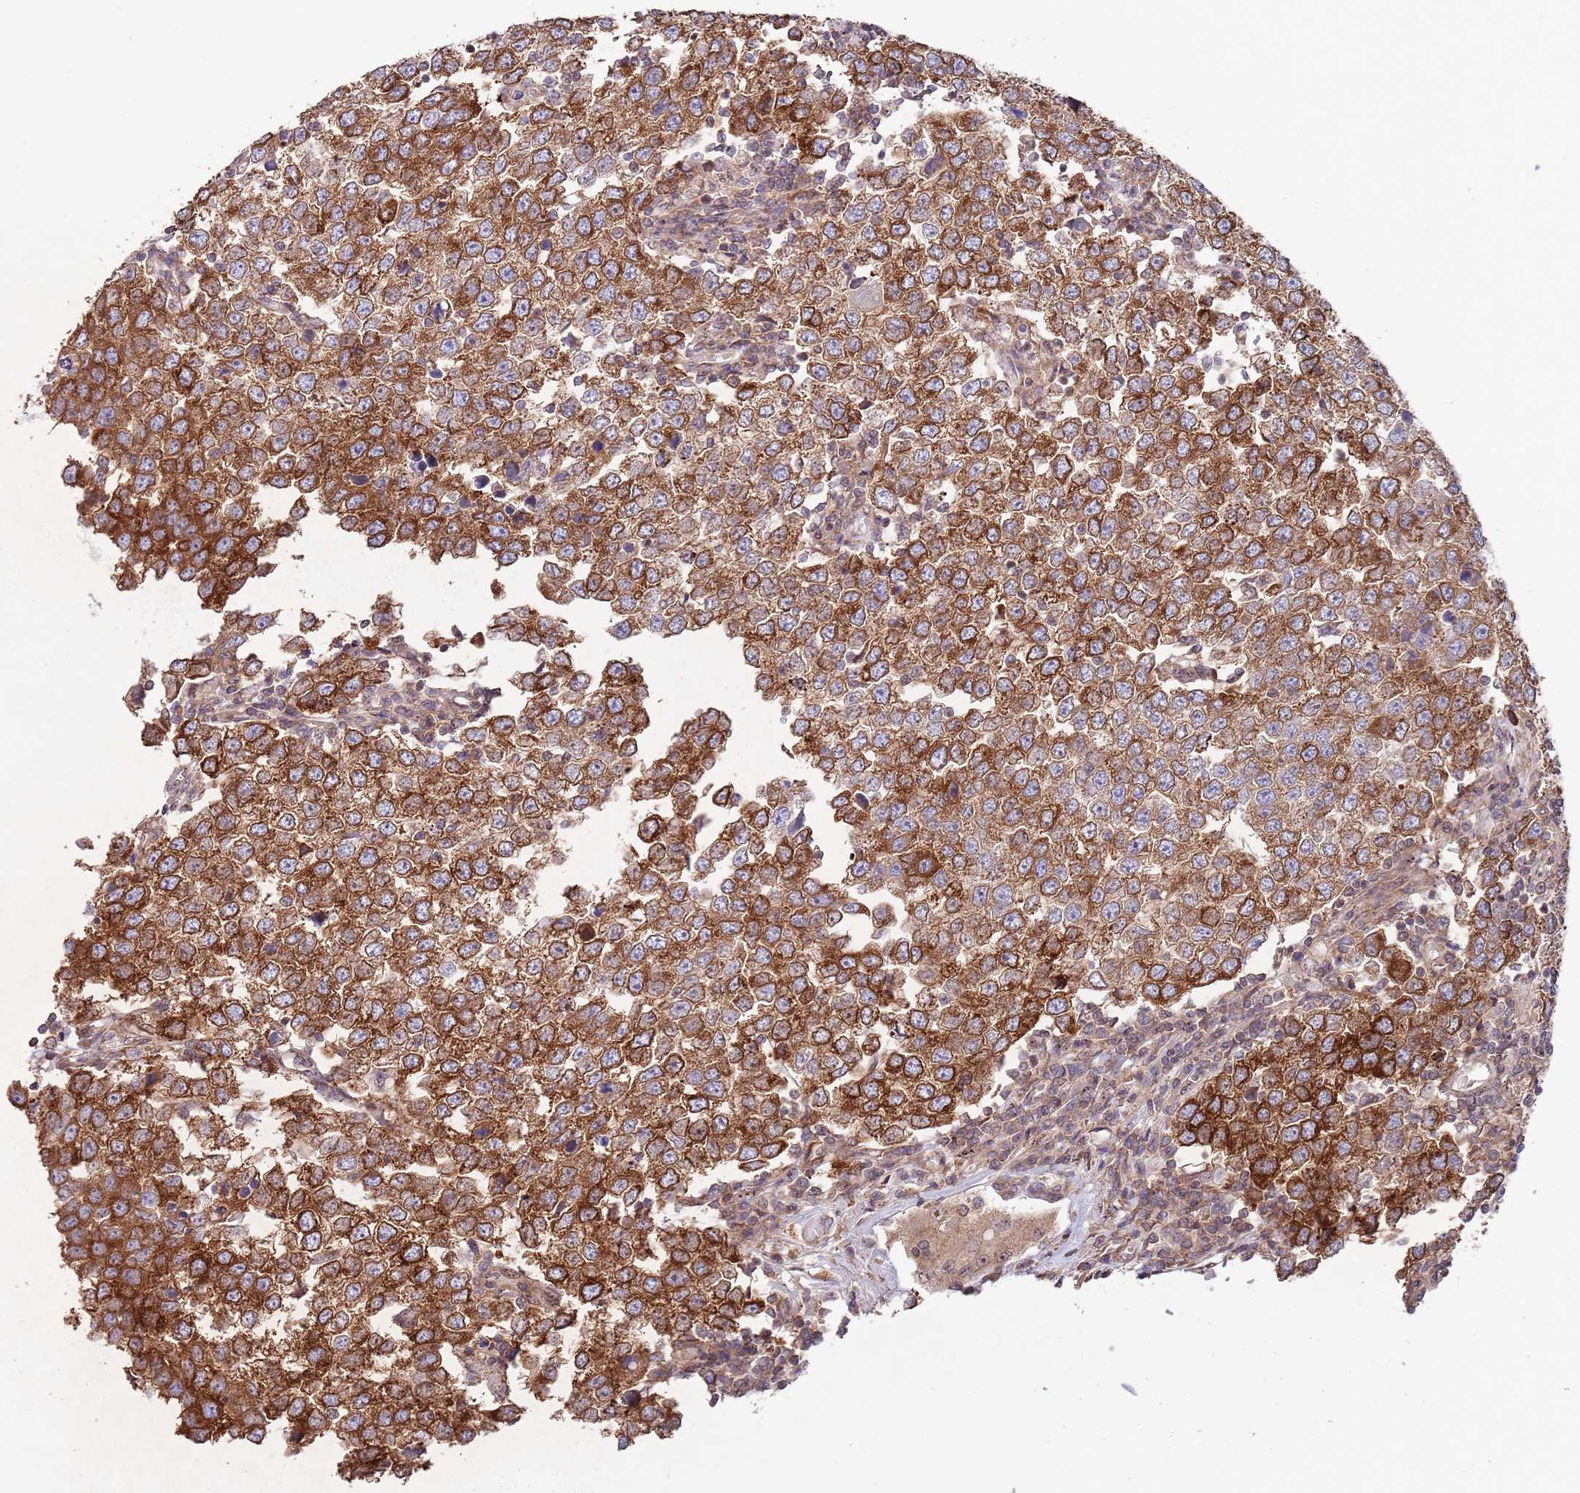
{"staining": {"intensity": "strong", "quantity": ">75%", "location": "cytoplasmic/membranous"}, "tissue": "testis cancer", "cell_type": "Tumor cells", "image_type": "cancer", "snomed": [{"axis": "morphology", "description": "Seminoma, NOS"}, {"axis": "morphology", "description": "Carcinoma, Embryonal, NOS"}, {"axis": "topography", "description": "Testis"}], "caption": "The photomicrograph demonstrates immunohistochemical staining of testis seminoma. There is strong cytoplasmic/membranous expression is seen in approximately >75% of tumor cells.", "gene": "RNF19B", "patient": {"sex": "male", "age": 28}}